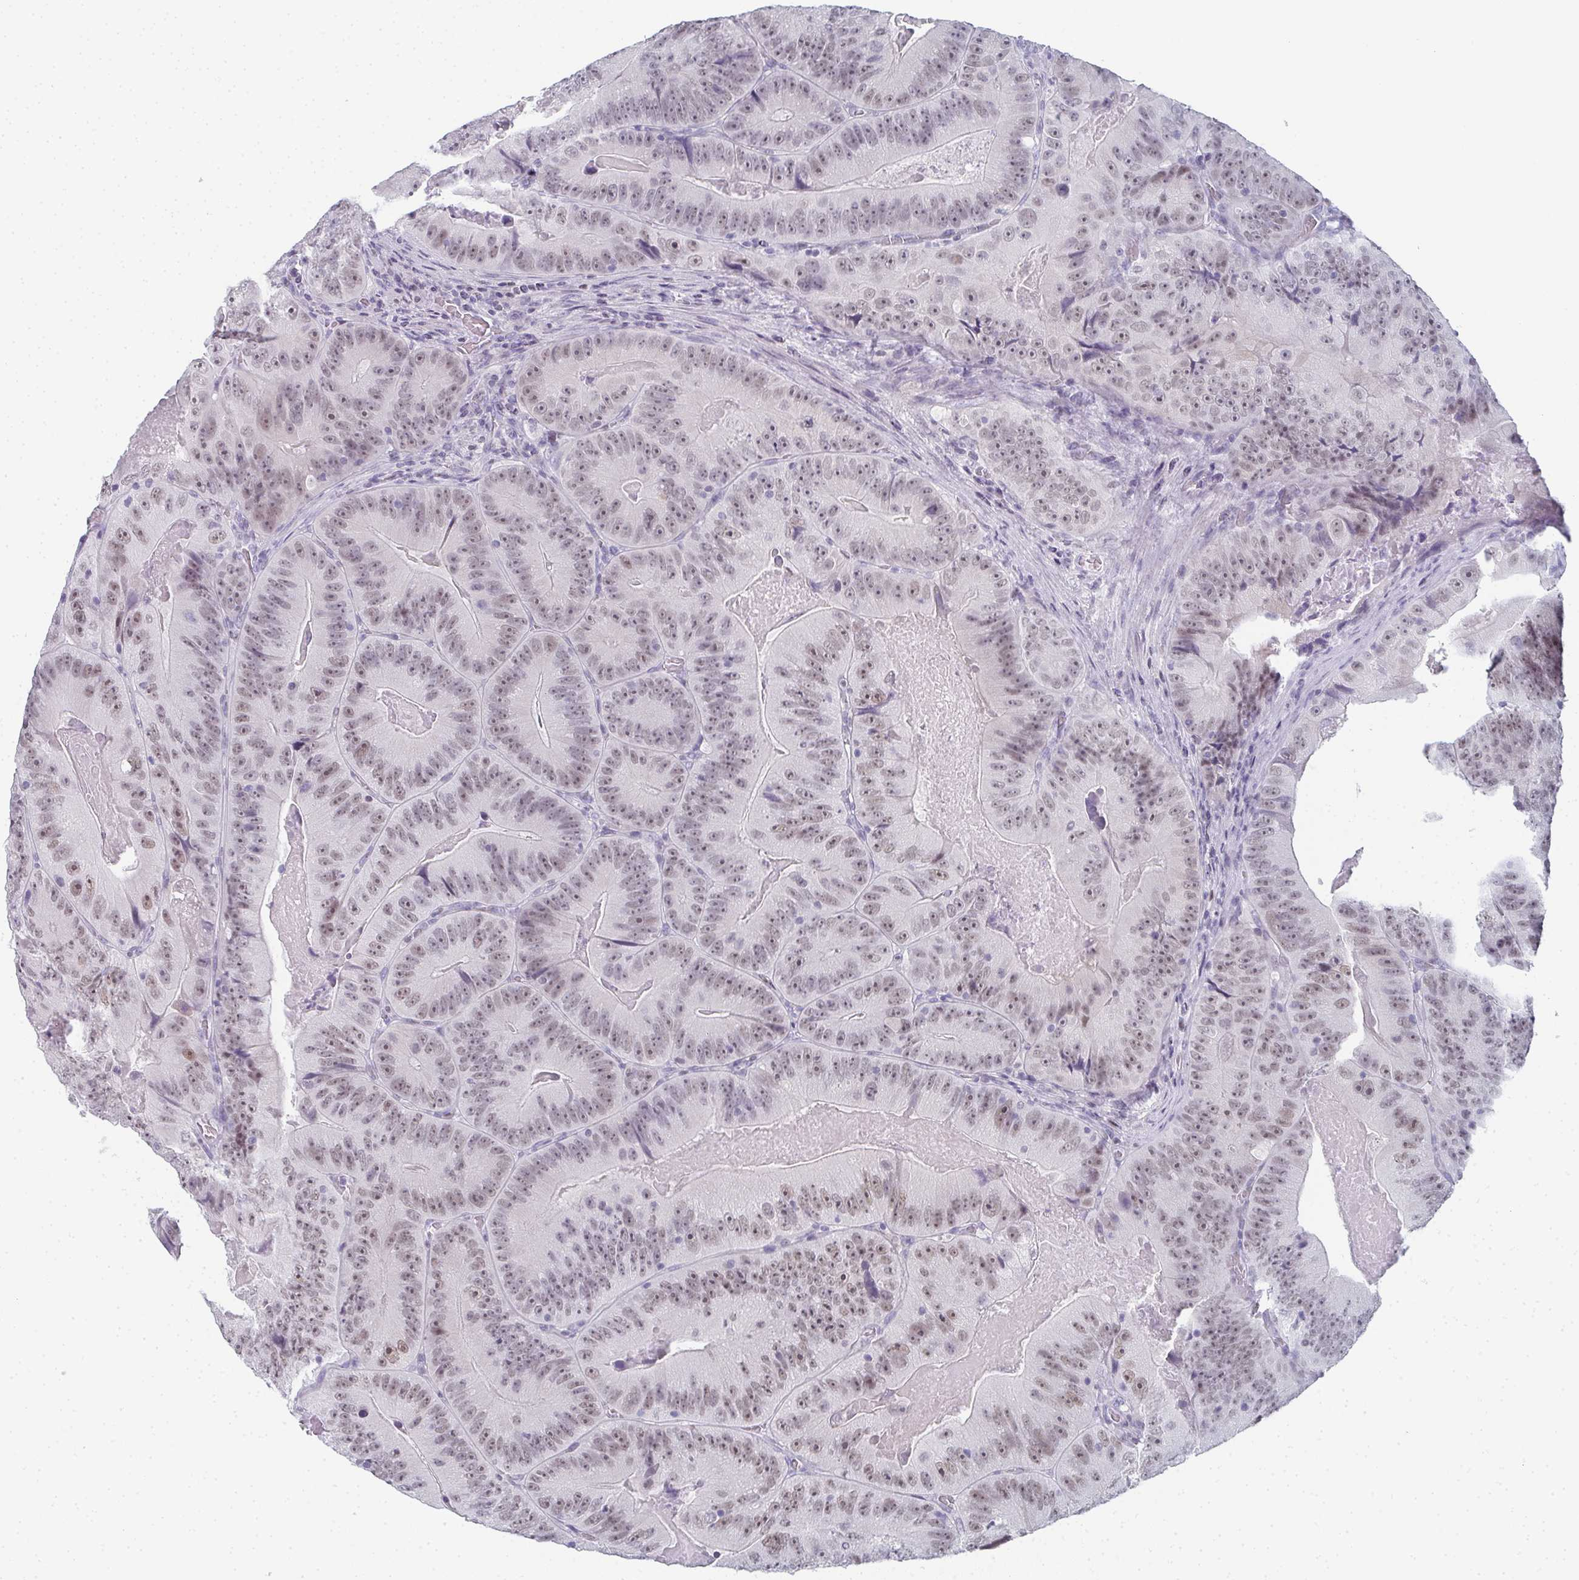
{"staining": {"intensity": "weak", "quantity": ">75%", "location": "nuclear"}, "tissue": "colorectal cancer", "cell_type": "Tumor cells", "image_type": "cancer", "snomed": [{"axis": "morphology", "description": "Adenocarcinoma, NOS"}, {"axis": "topography", "description": "Colon"}], "caption": "Immunohistochemical staining of human colorectal adenocarcinoma demonstrates low levels of weak nuclear protein expression in approximately >75% of tumor cells.", "gene": "PYCR3", "patient": {"sex": "female", "age": 86}}